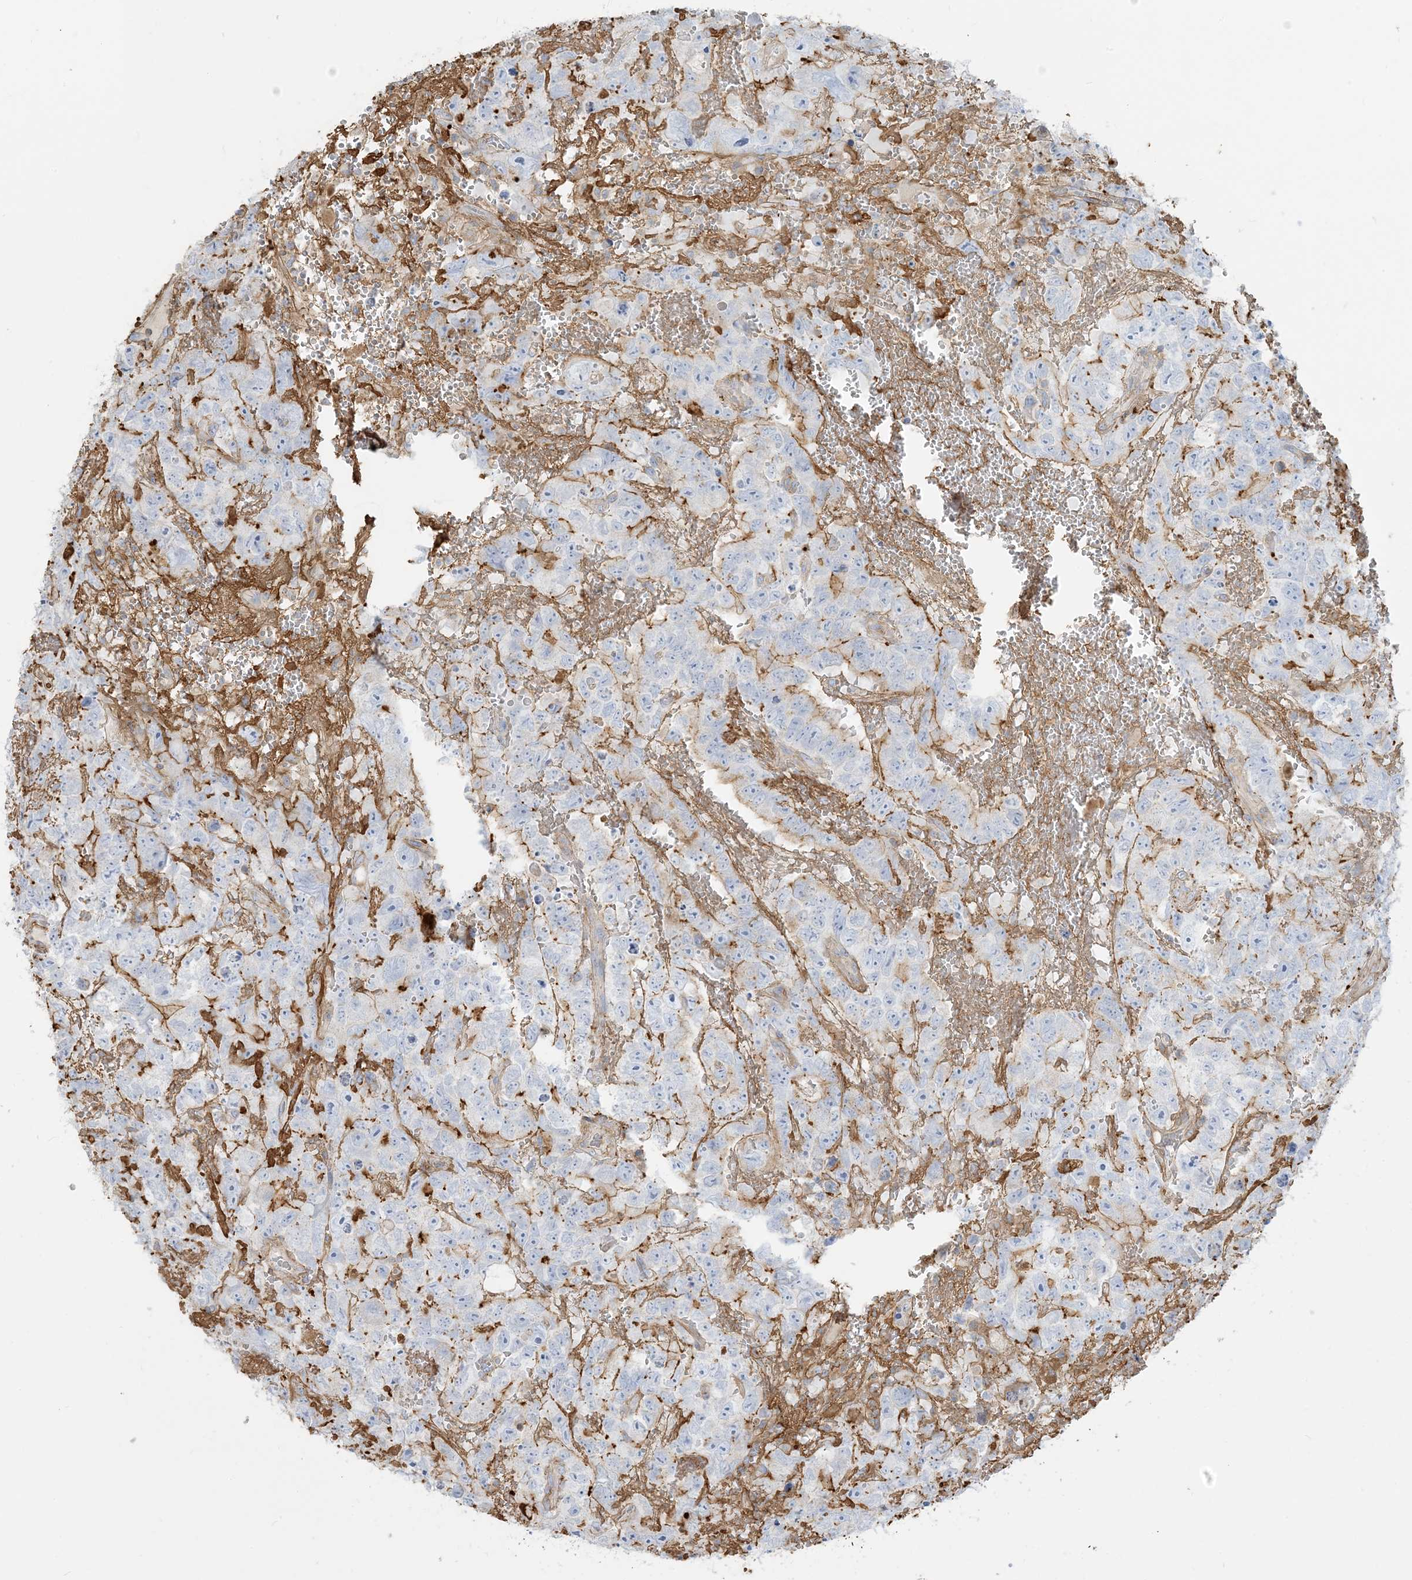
{"staining": {"intensity": "weak", "quantity": "<25%", "location": "cytoplasmic/membranous"}, "tissue": "testis cancer", "cell_type": "Tumor cells", "image_type": "cancer", "snomed": [{"axis": "morphology", "description": "Carcinoma, Embryonal, NOS"}, {"axis": "topography", "description": "Testis"}], "caption": "Protein analysis of testis embryonal carcinoma exhibits no significant staining in tumor cells.", "gene": "GTF3C2", "patient": {"sex": "male", "age": 45}}